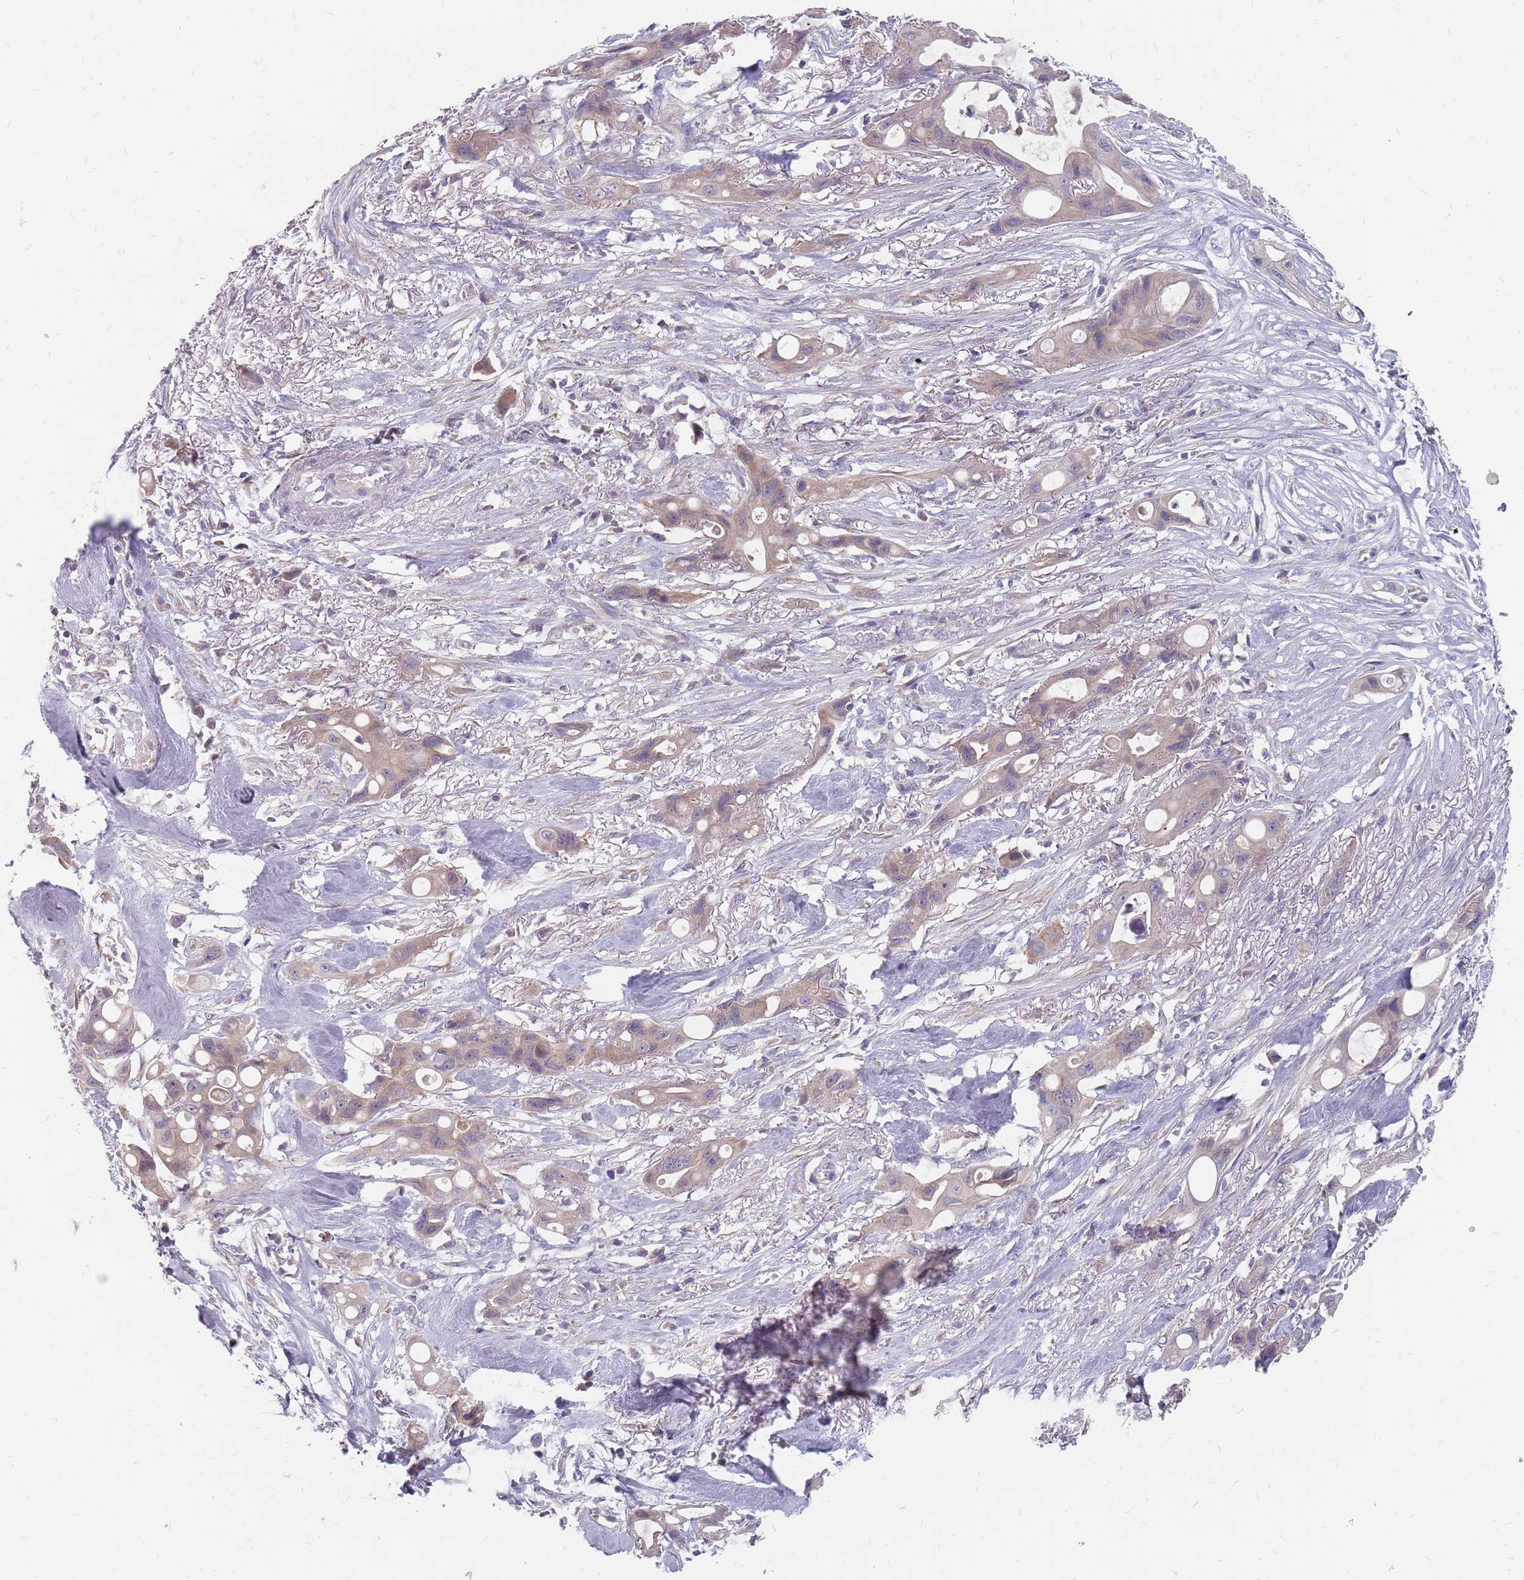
{"staining": {"intensity": "weak", "quantity": "25%-75%", "location": "cytoplasmic/membranous"}, "tissue": "ovarian cancer", "cell_type": "Tumor cells", "image_type": "cancer", "snomed": [{"axis": "morphology", "description": "Cystadenocarcinoma, mucinous, NOS"}, {"axis": "topography", "description": "Ovary"}], "caption": "Immunohistochemical staining of ovarian cancer demonstrates low levels of weak cytoplasmic/membranous protein positivity in about 25%-75% of tumor cells.", "gene": "CMTR2", "patient": {"sex": "female", "age": 70}}